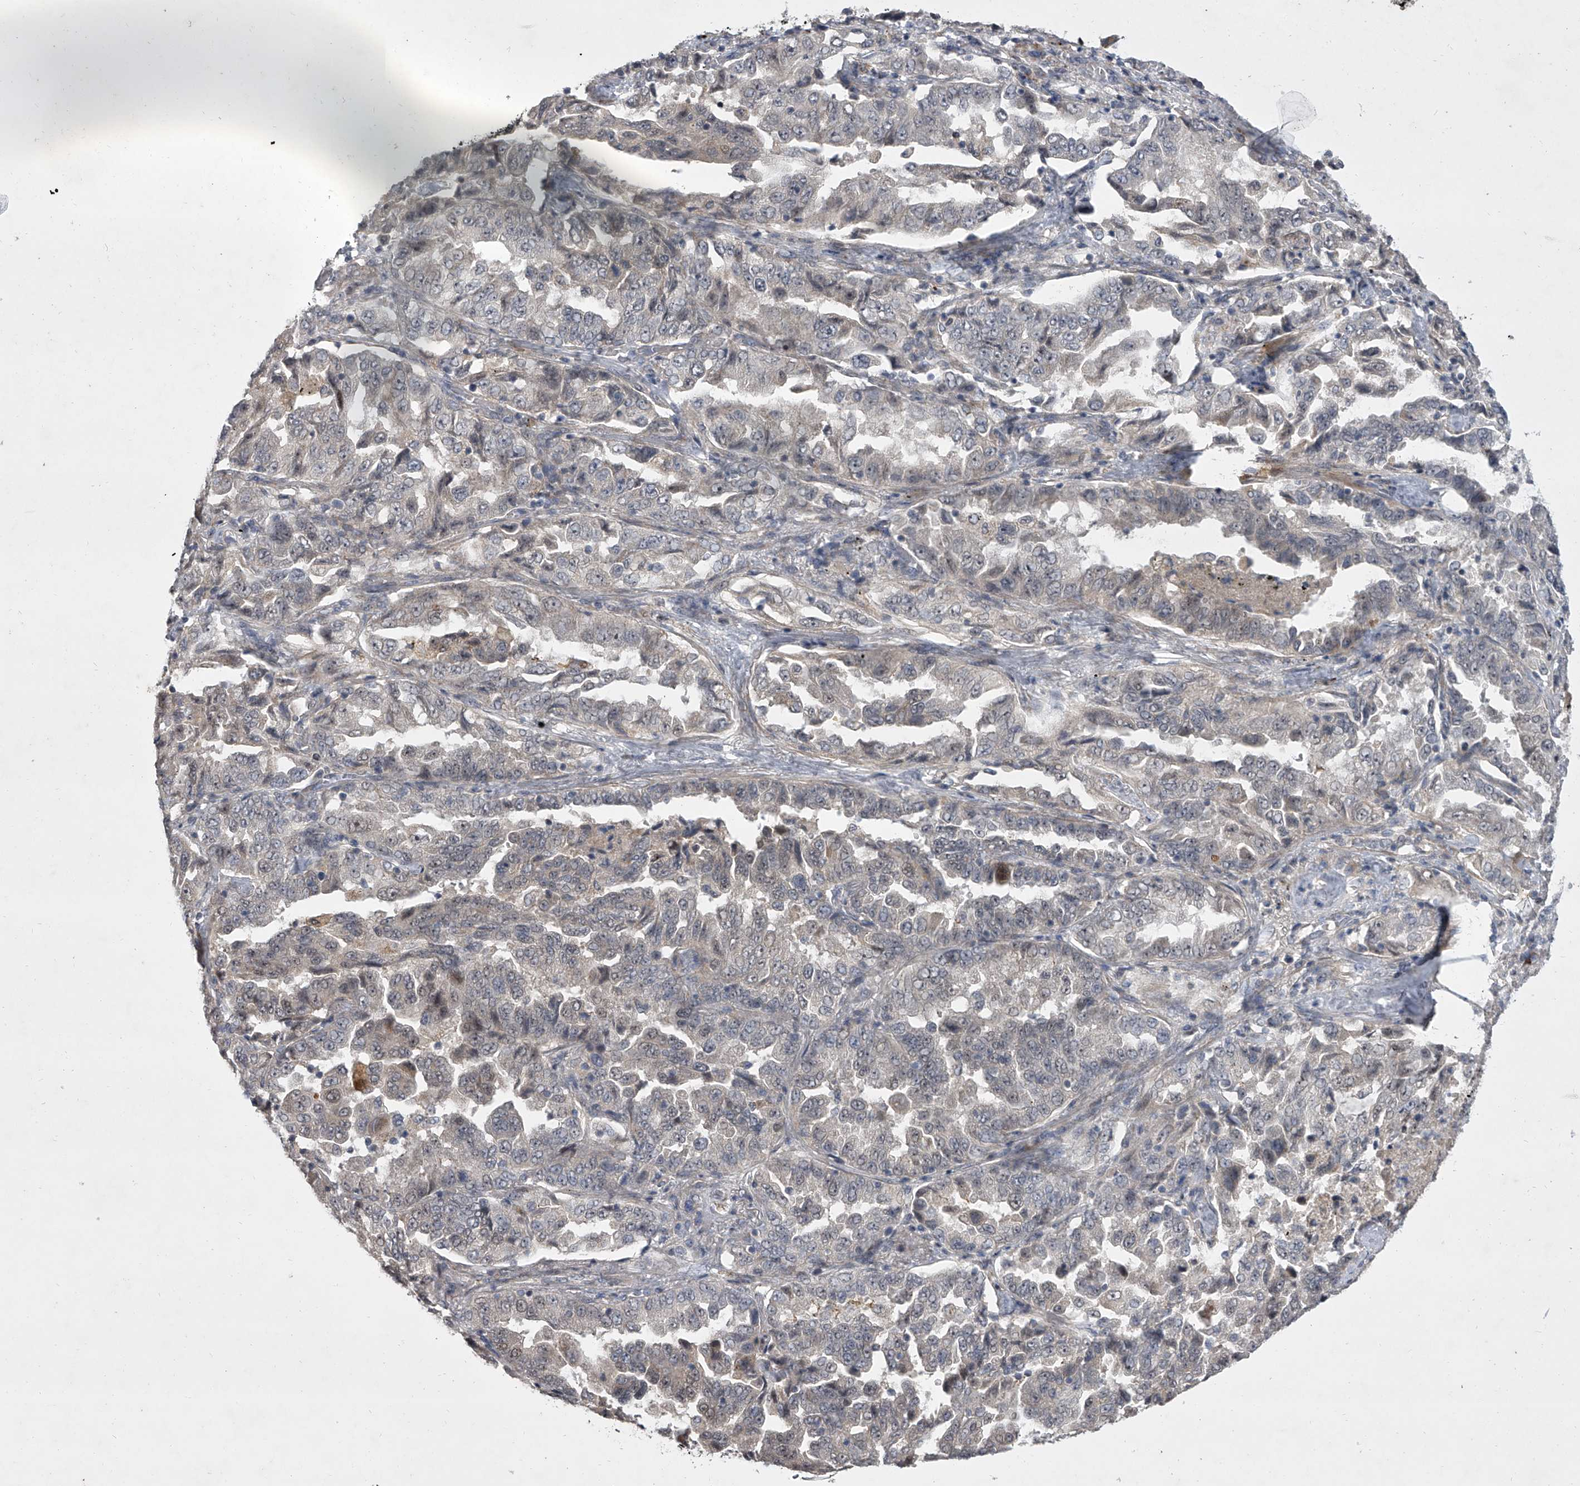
{"staining": {"intensity": "negative", "quantity": "none", "location": "none"}, "tissue": "lung cancer", "cell_type": "Tumor cells", "image_type": "cancer", "snomed": [{"axis": "morphology", "description": "Adenocarcinoma, NOS"}, {"axis": "topography", "description": "Lung"}], "caption": "IHC micrograph of human adenocarcinoma (lung) stained for a protein (brown), which shows no positivity in tumor cells. (Stains: DAB immunohistochemistry with hematoxylin counter stain, Microscopy: brightfield microscopy at high magnification).", "gene": "HEATR6", "patient": {"sex": "female", "age": 51}}